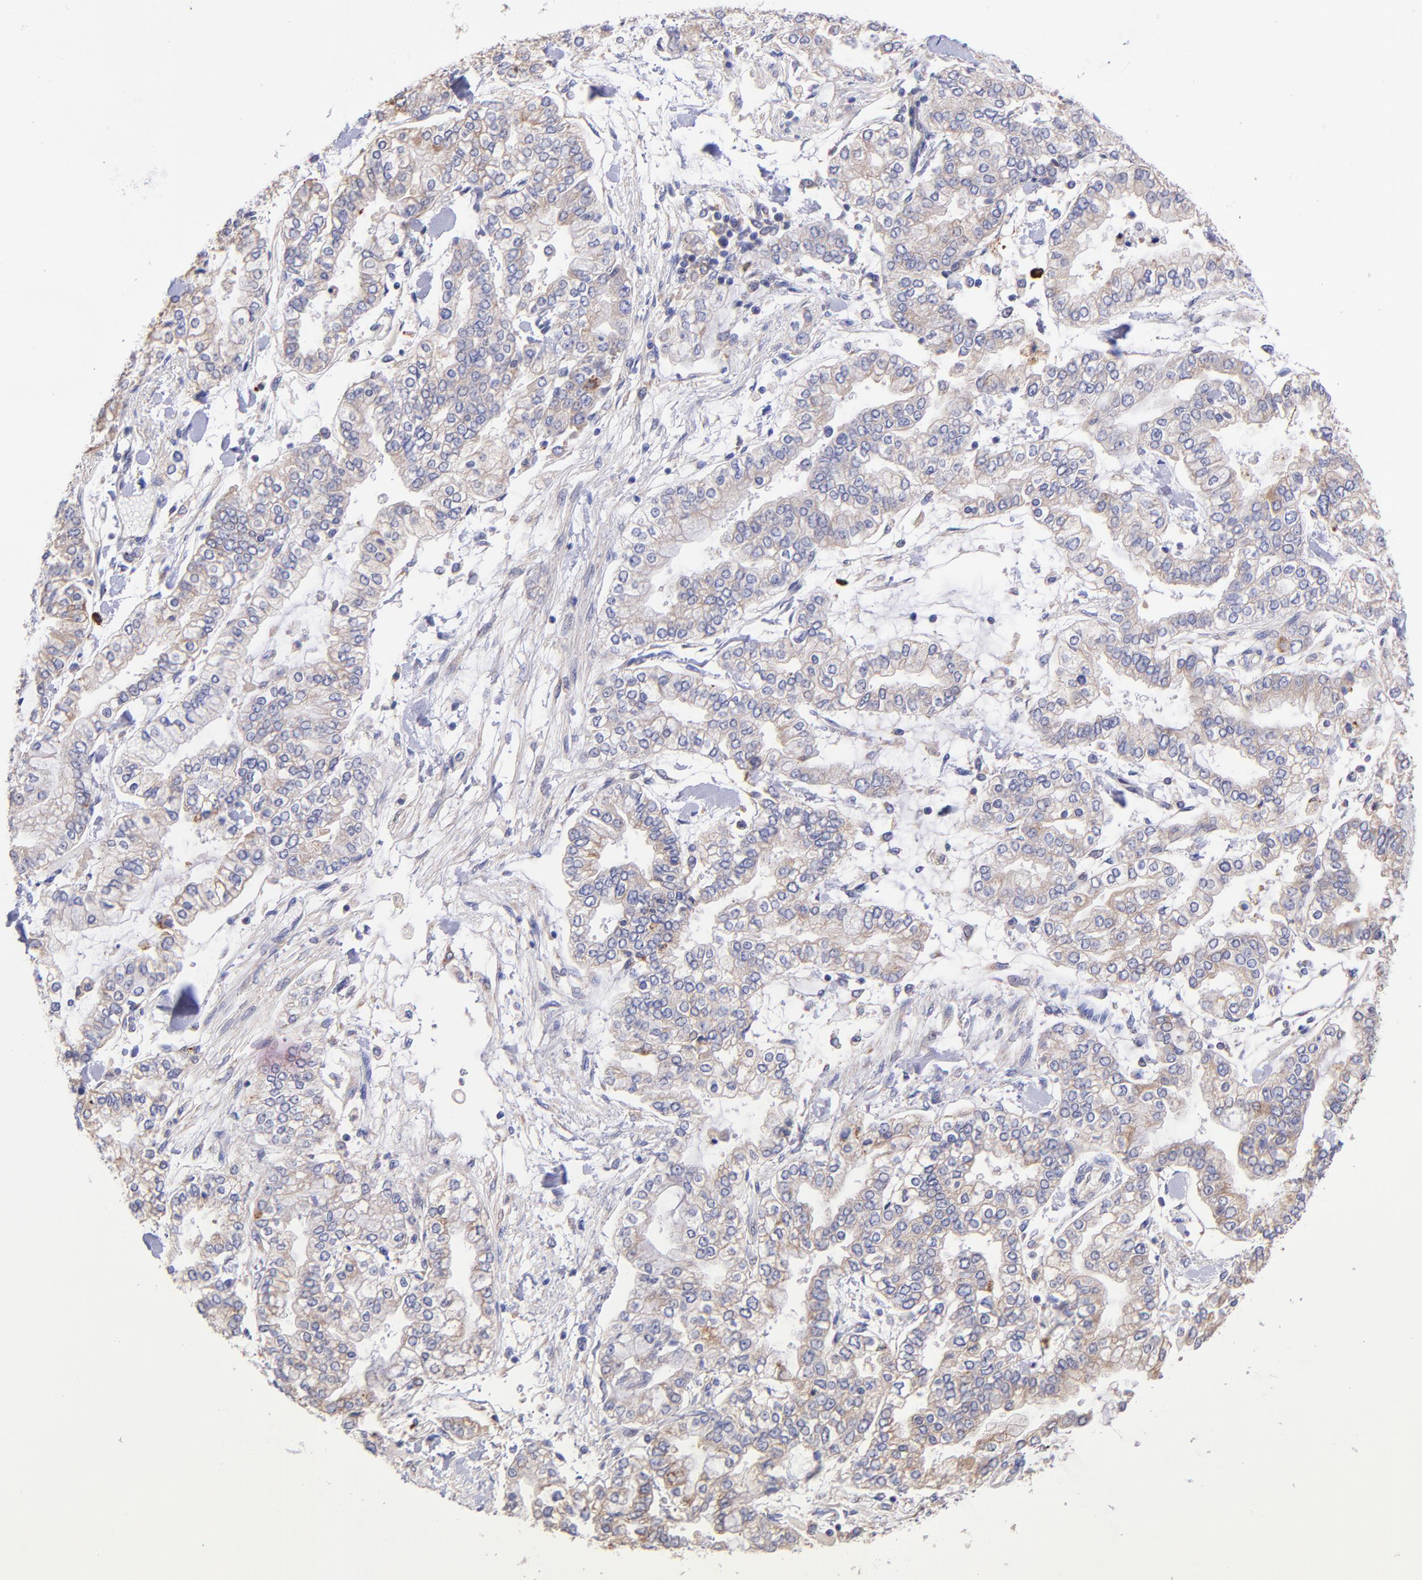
{"staining": {"intensity": "weak", "quantity": ">75%", "location": "cytoplasmic/membranous"}, "tissue": "stomach cancer", "cell_type": "Tumor cells", "image_type": "cancer", "snomed": [{"axis": "morphology", "description": "Normal tissue, NOS"}, {"axis": "morphology", "description": "Adenocarcinoma, NOS"}, {"axis": "topography", "description": "Stomach, upper"}, {"axis": "topography", "description": "Stomach"}], "caption": "Stomach cancer (adenocarcinoma) tissue demonstrates weak cytoplasmic/membranous staining in about >75% of tumor cells", "gene": "PREX1", "patient": {"sex": "male", "age": 76}}